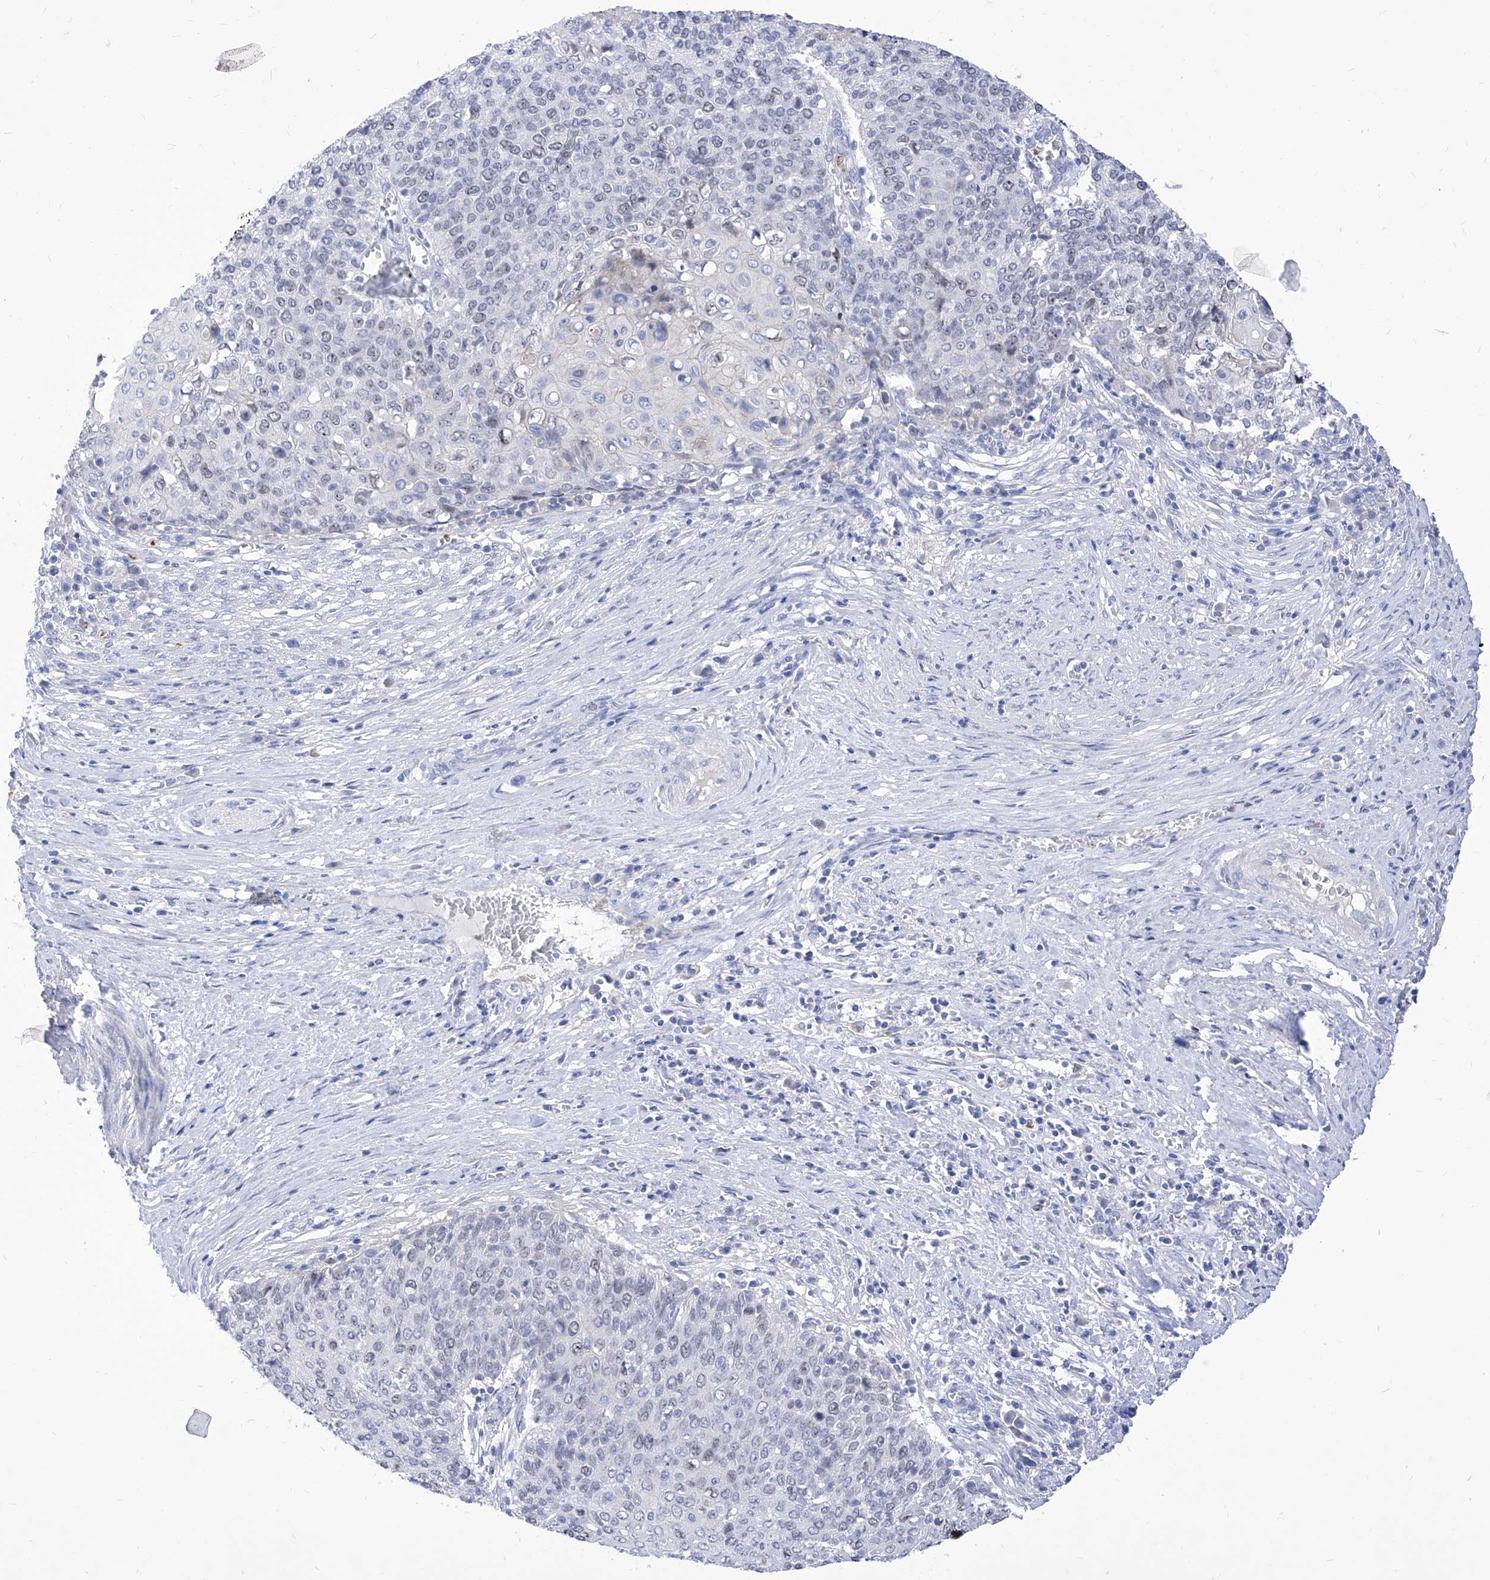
{"staining": {"intensity": "negative", "quantity": "none", "location": "none"}, "tissue": "cervical cancer", "cell_type": "Tumor cells", "image_type": "cancer", "snomed": [{"axis": "morphology", "description": "Squamous cell carcinoma, NOS"}, {"axis": "topography", "description": "Cervix"}], "caption": "This is an immunohistochemistry (IHC) image of human squamous cell carcinoma (cervical). There is no staining in tumor cells.", "gene": "VAX1", "patient": {"sex": "female", "age": 39}}